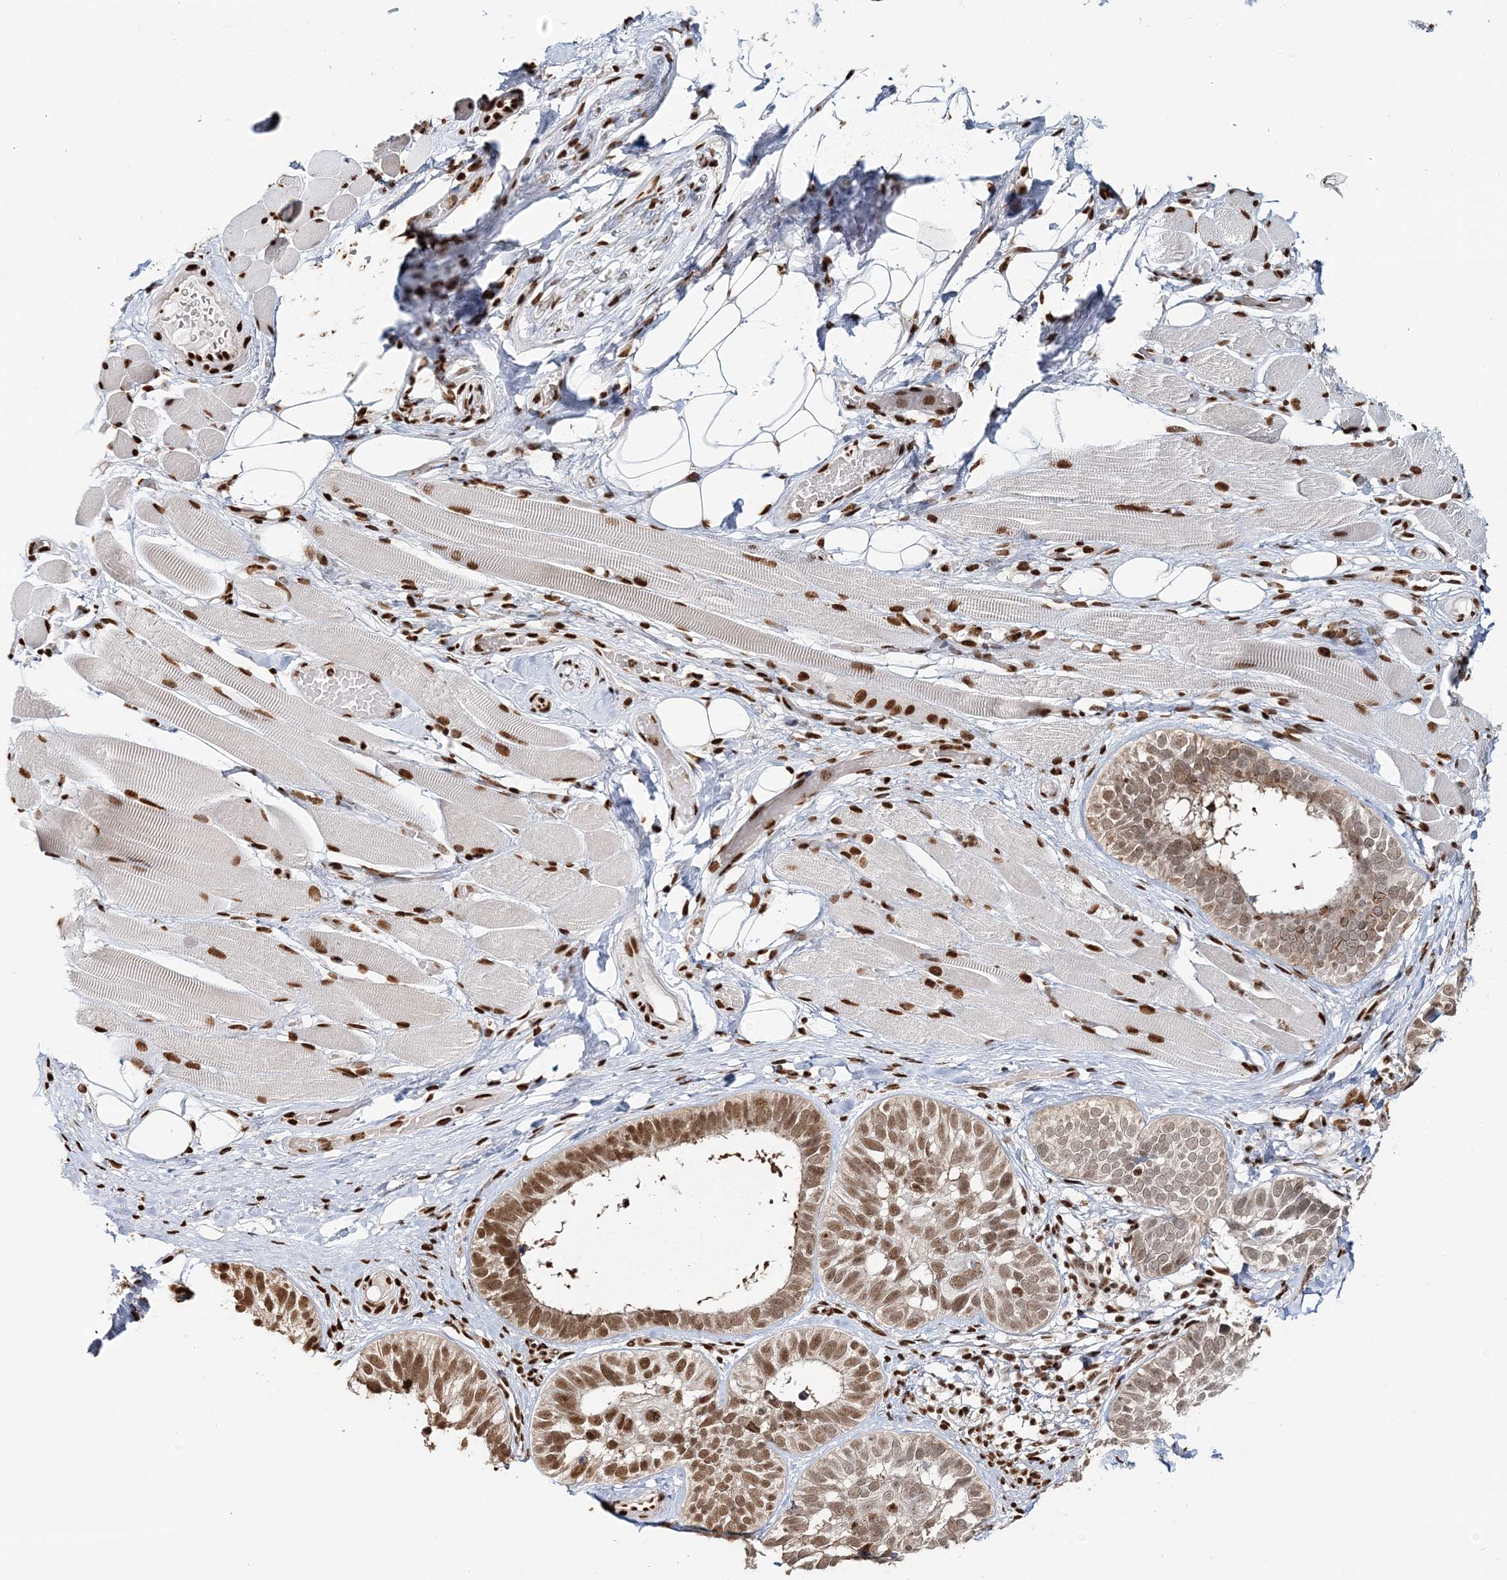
{"staining": {"intensity": "moderate", "quantity": ">75%", "location": "nuclear"}, "tissue": "skin cancer", "cell_type": "Tumor cells", "image_type": "cancer", "snomed": [{"axis": "morphology", "description": "Basal cell carcinoma"}, {"axis": "topography", "description": "Skin"}], "caption": "Basal cell carcinoma (skin) stained for a protein (brown) displays moderate nuclear positive staining in approximately >75% of tumor cells.", "gene": "SUMO2", "patient": {"sex": "male", "age": 62}}